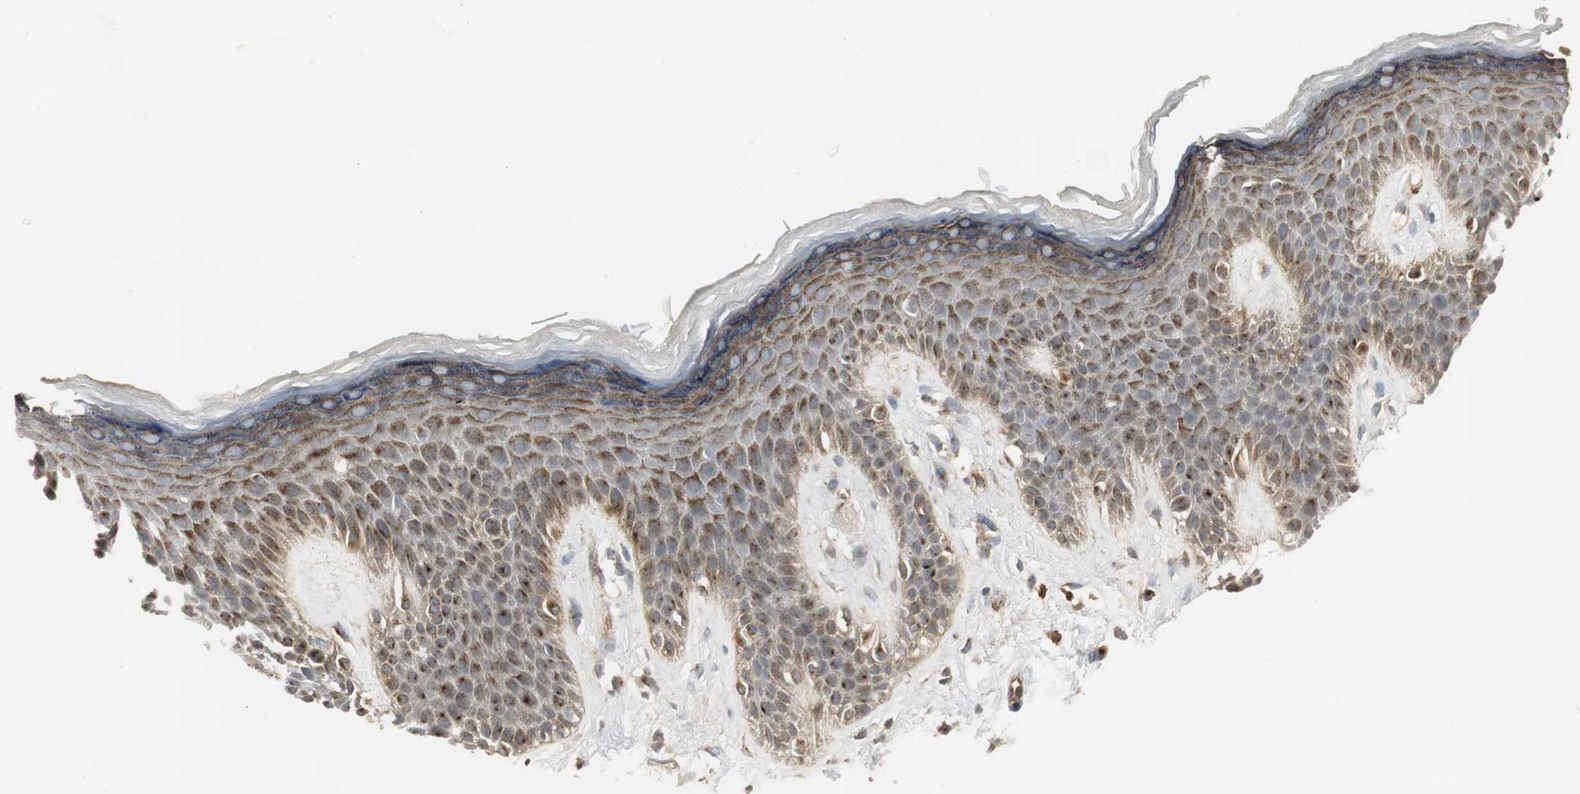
{"staining": {"intensity": "moderate", "quantity": ">75%", "location": "cytoplasmic/membranous"}, "tissue": "skin", "cell_type": "Epidermal cells", "image_type": "normal", "snomed": [{"axis": "morphology", "description": "Normal tissue, NOS"}, {"axis": "topography", "description": "Anal"}], "caption": "Skin stained with immunohistochemistry exhibits moderate cytoplasmic/membranous staining in approximately >75% of epidermal cells.", "gene": "SCYL3", "patient": {"sex": "female", "age": 46}}